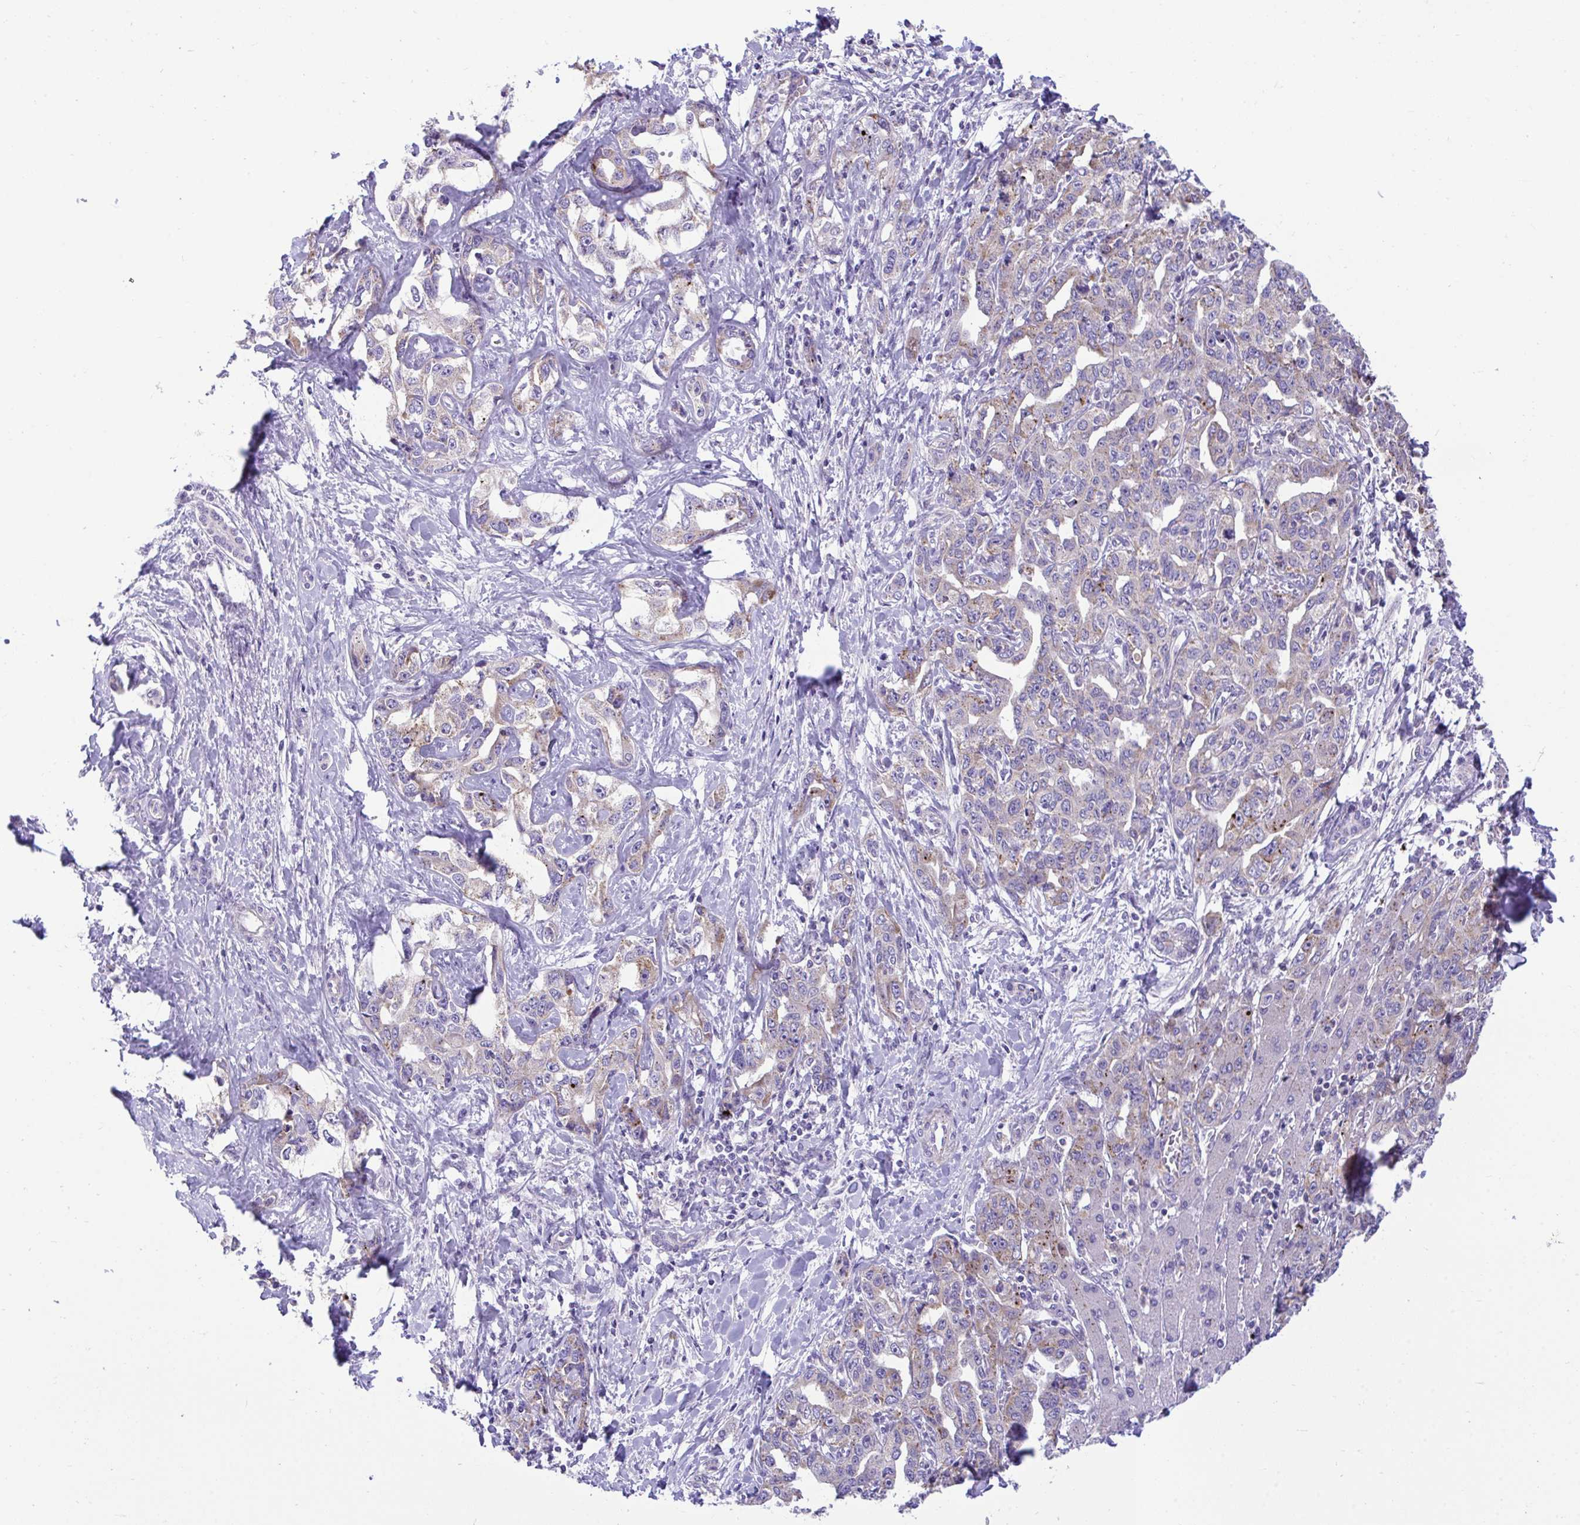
{"staining": {"intensity": "weak", "quantity": "25%-75%", "location": "cytoplasmic/membranous"}, "tissue": "liver cancer", "cell_type": "Tumor cells", "image_type": "cancer", "snomed": [{"axis": "morphology", "description": "Cholangiocarcinoma"}, {"axis": "topography", "description": "Liver"}], "caption": "Protein positivity by IHC demonstrates weak cytoplasmic/membranous expression in about 25%-75% of tumor cells in liver cholangiocarcinoma.", "gene": "MRPS16", "patient": {"sex": "male", "age": 59}}